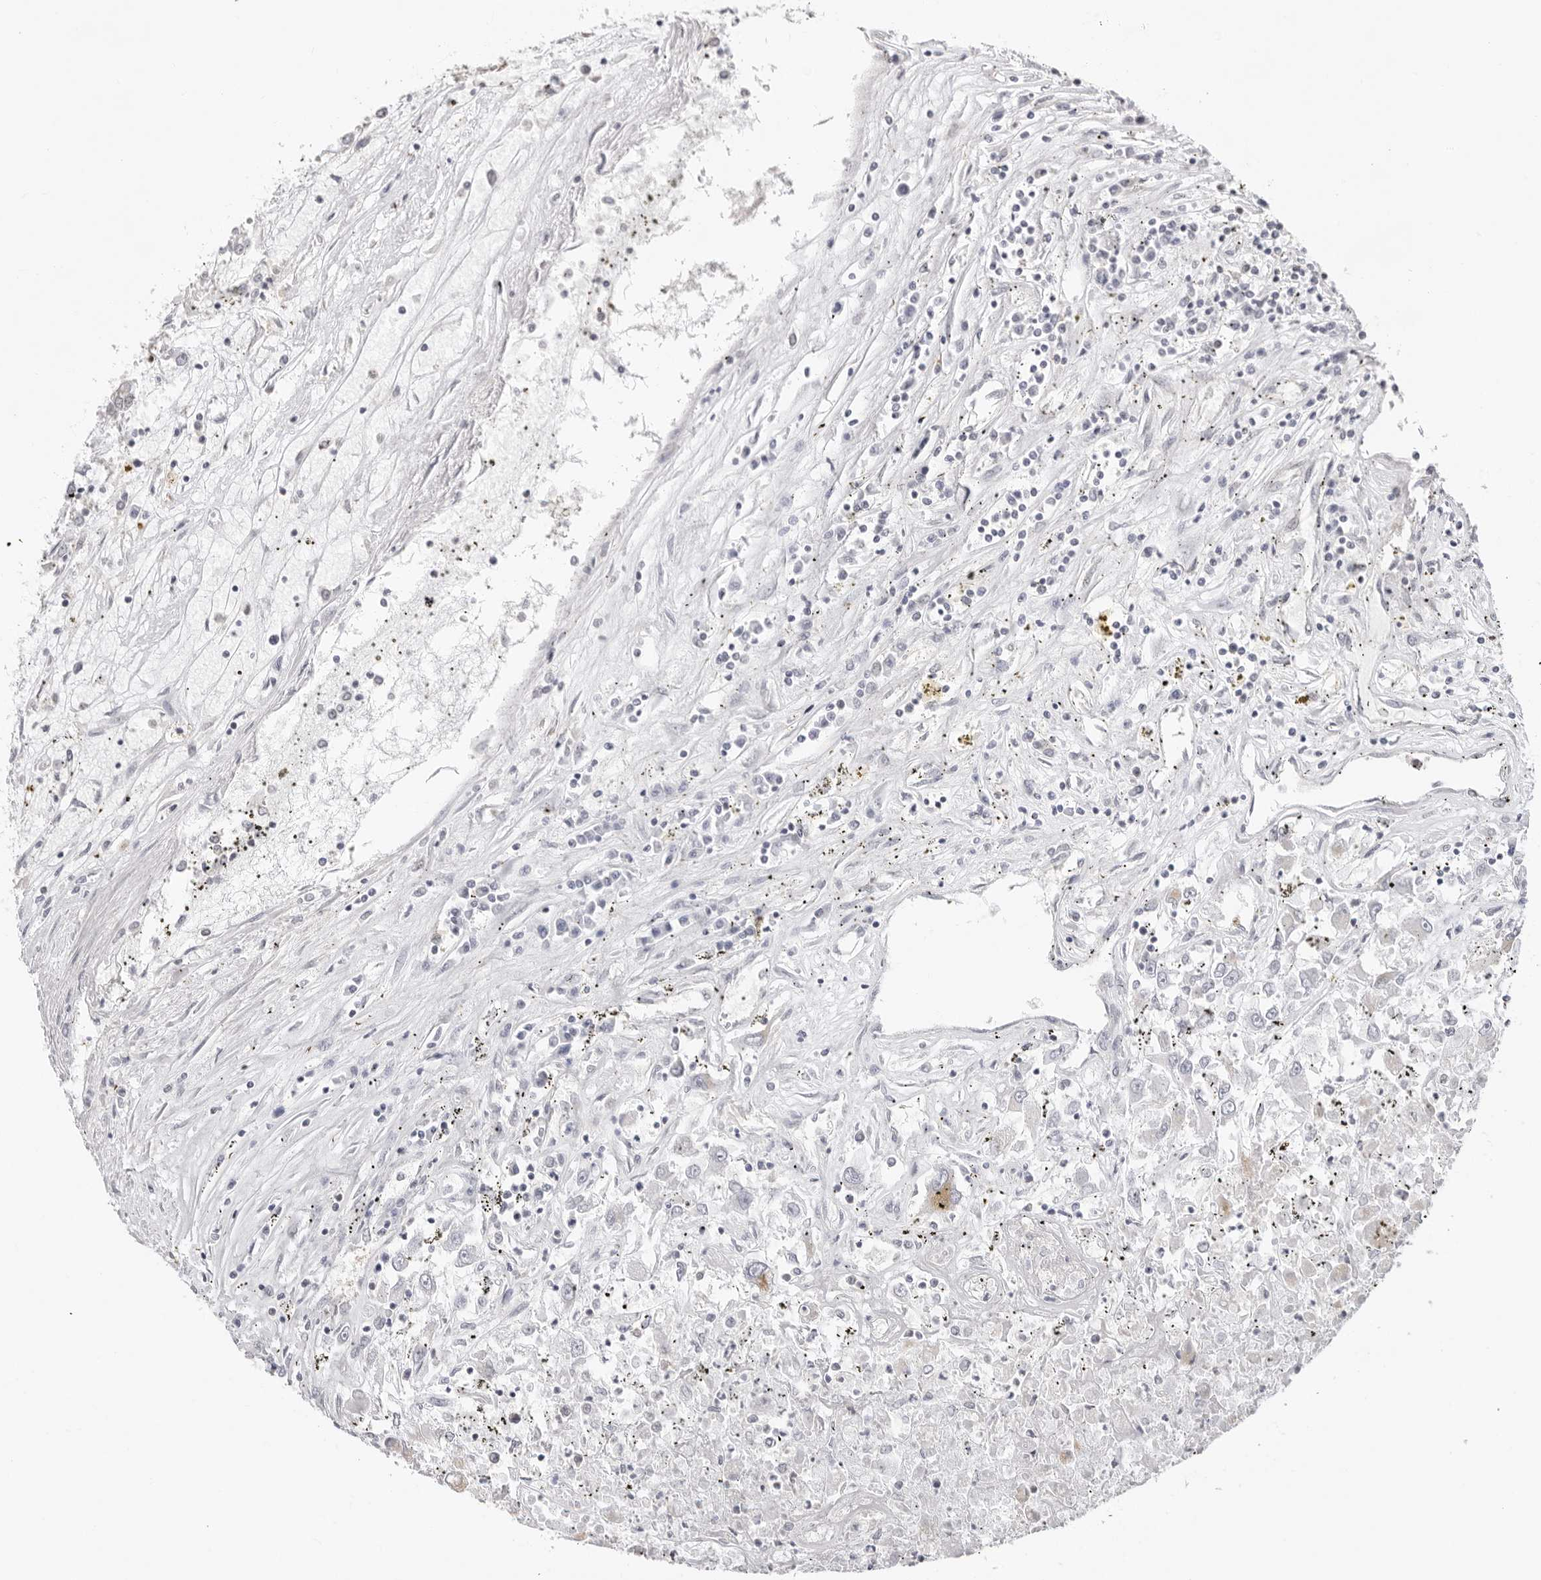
{"staining": {"intensity": "negative", "quantity": "none", "location": "none"}, "tissue": "renal cancer", "cell_type": "Tumor cells", "image_type": "cancer", "snomed": [{"axis": "morphology", "description": "Adenocarcinoma, NOS"}, {"axis": "topography", "description": "Kidney"}], "caption": "Adenocarcinoma (renal) was stained to show a protein in brown. There is no significant expression in tumor cells. Nuclei are stained in blue.", "gene": "FDPS", "patient": {"sex": "female", "age": 52}}